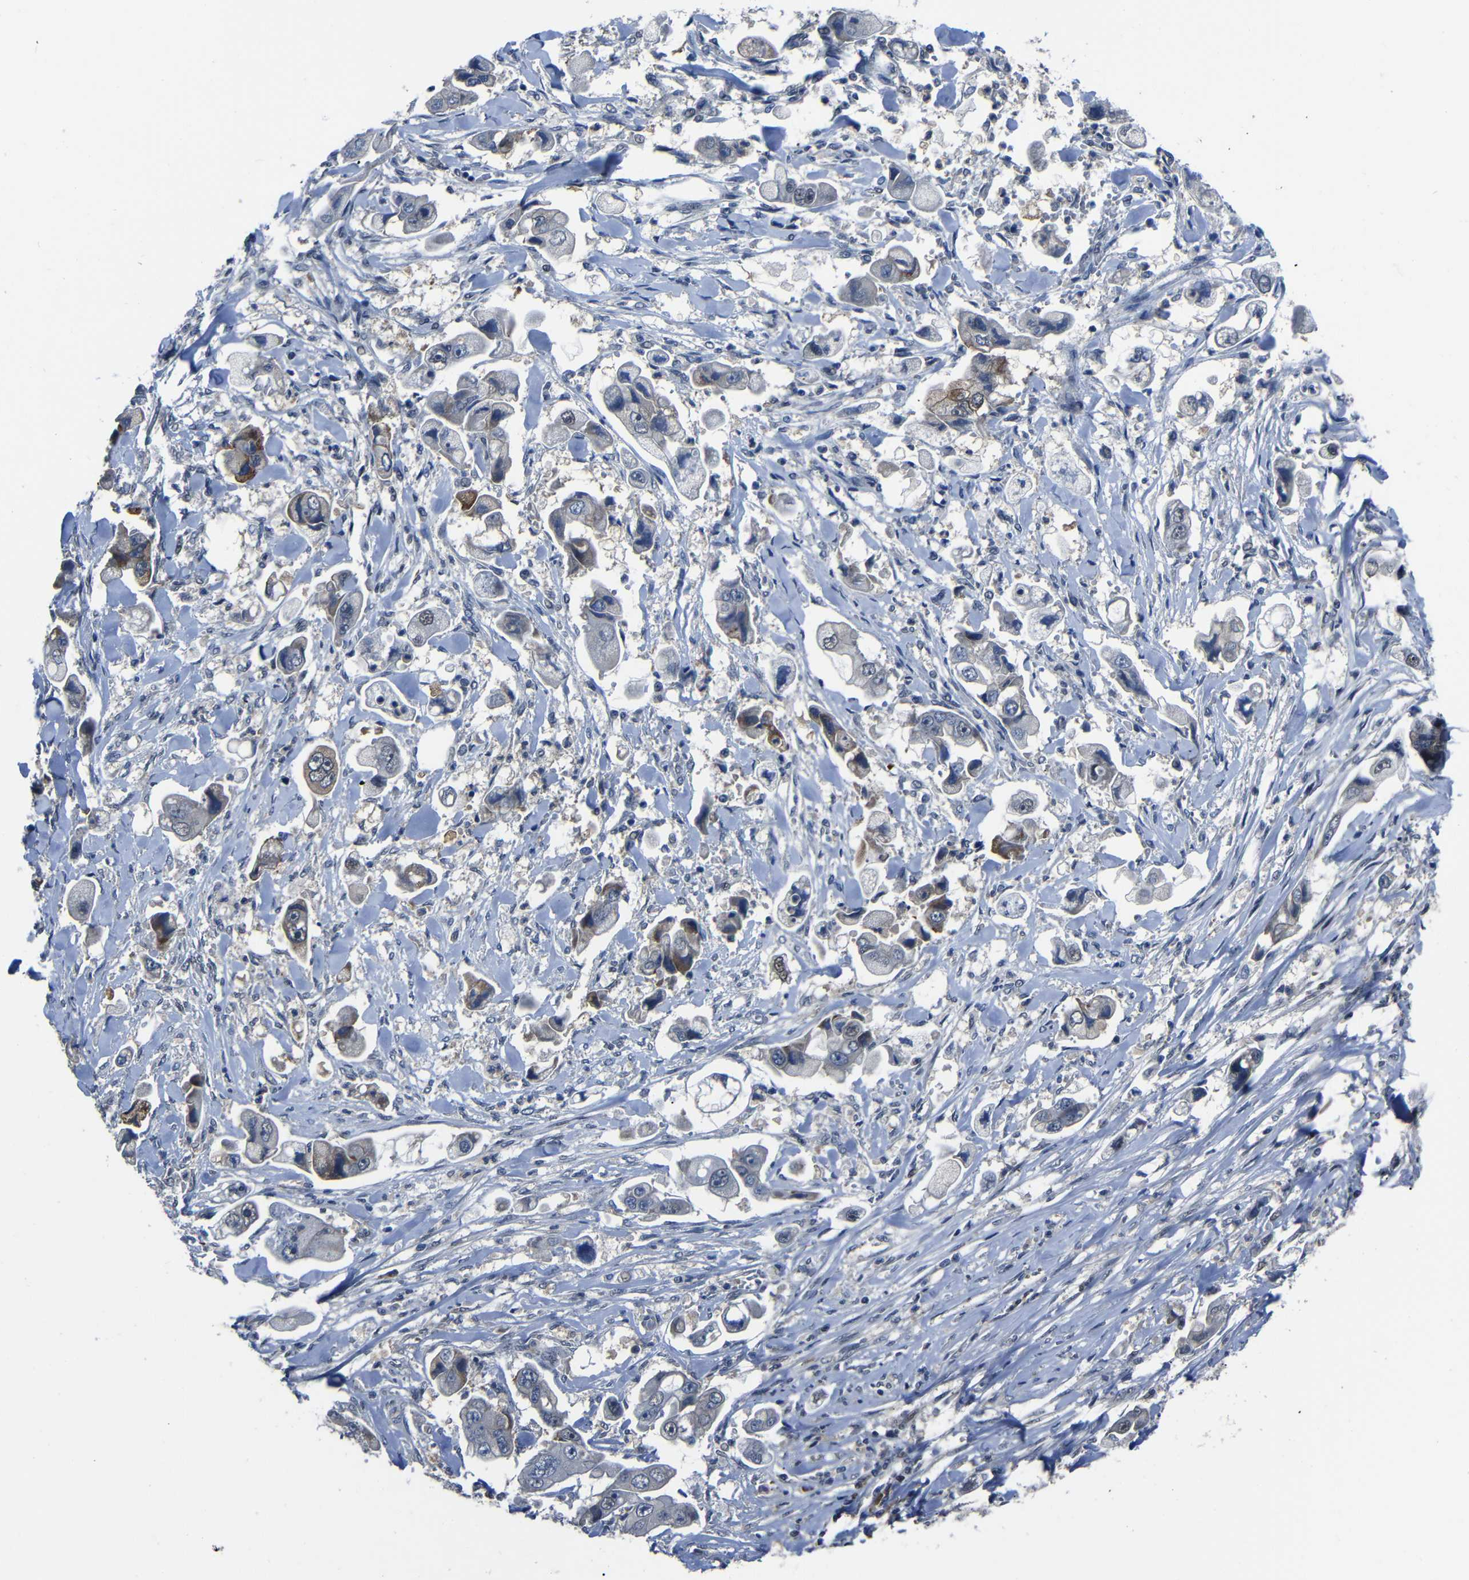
{"staining": {"intensity": "moderate", "quantity": "<25%", "location": "cytoplasmic/membranous"}, "tissue": "stomach cancer", "cell_type": "Tumor cells", "image_type": "cancer", "snomed": [{"axis": "morphology", "description": "Adenocarcinoma, NOS"}, {"axis": "topography", "description": "Stomach"}], "caption": "Stomach adenocarcinoma was stained to show a protein in brown. There is low levels of moderate cytoplasmic/membranous positivity in about <25% of tumor cells.", "gene": "SEMA4B", "patient": {"sex": "male", "age": 62}}